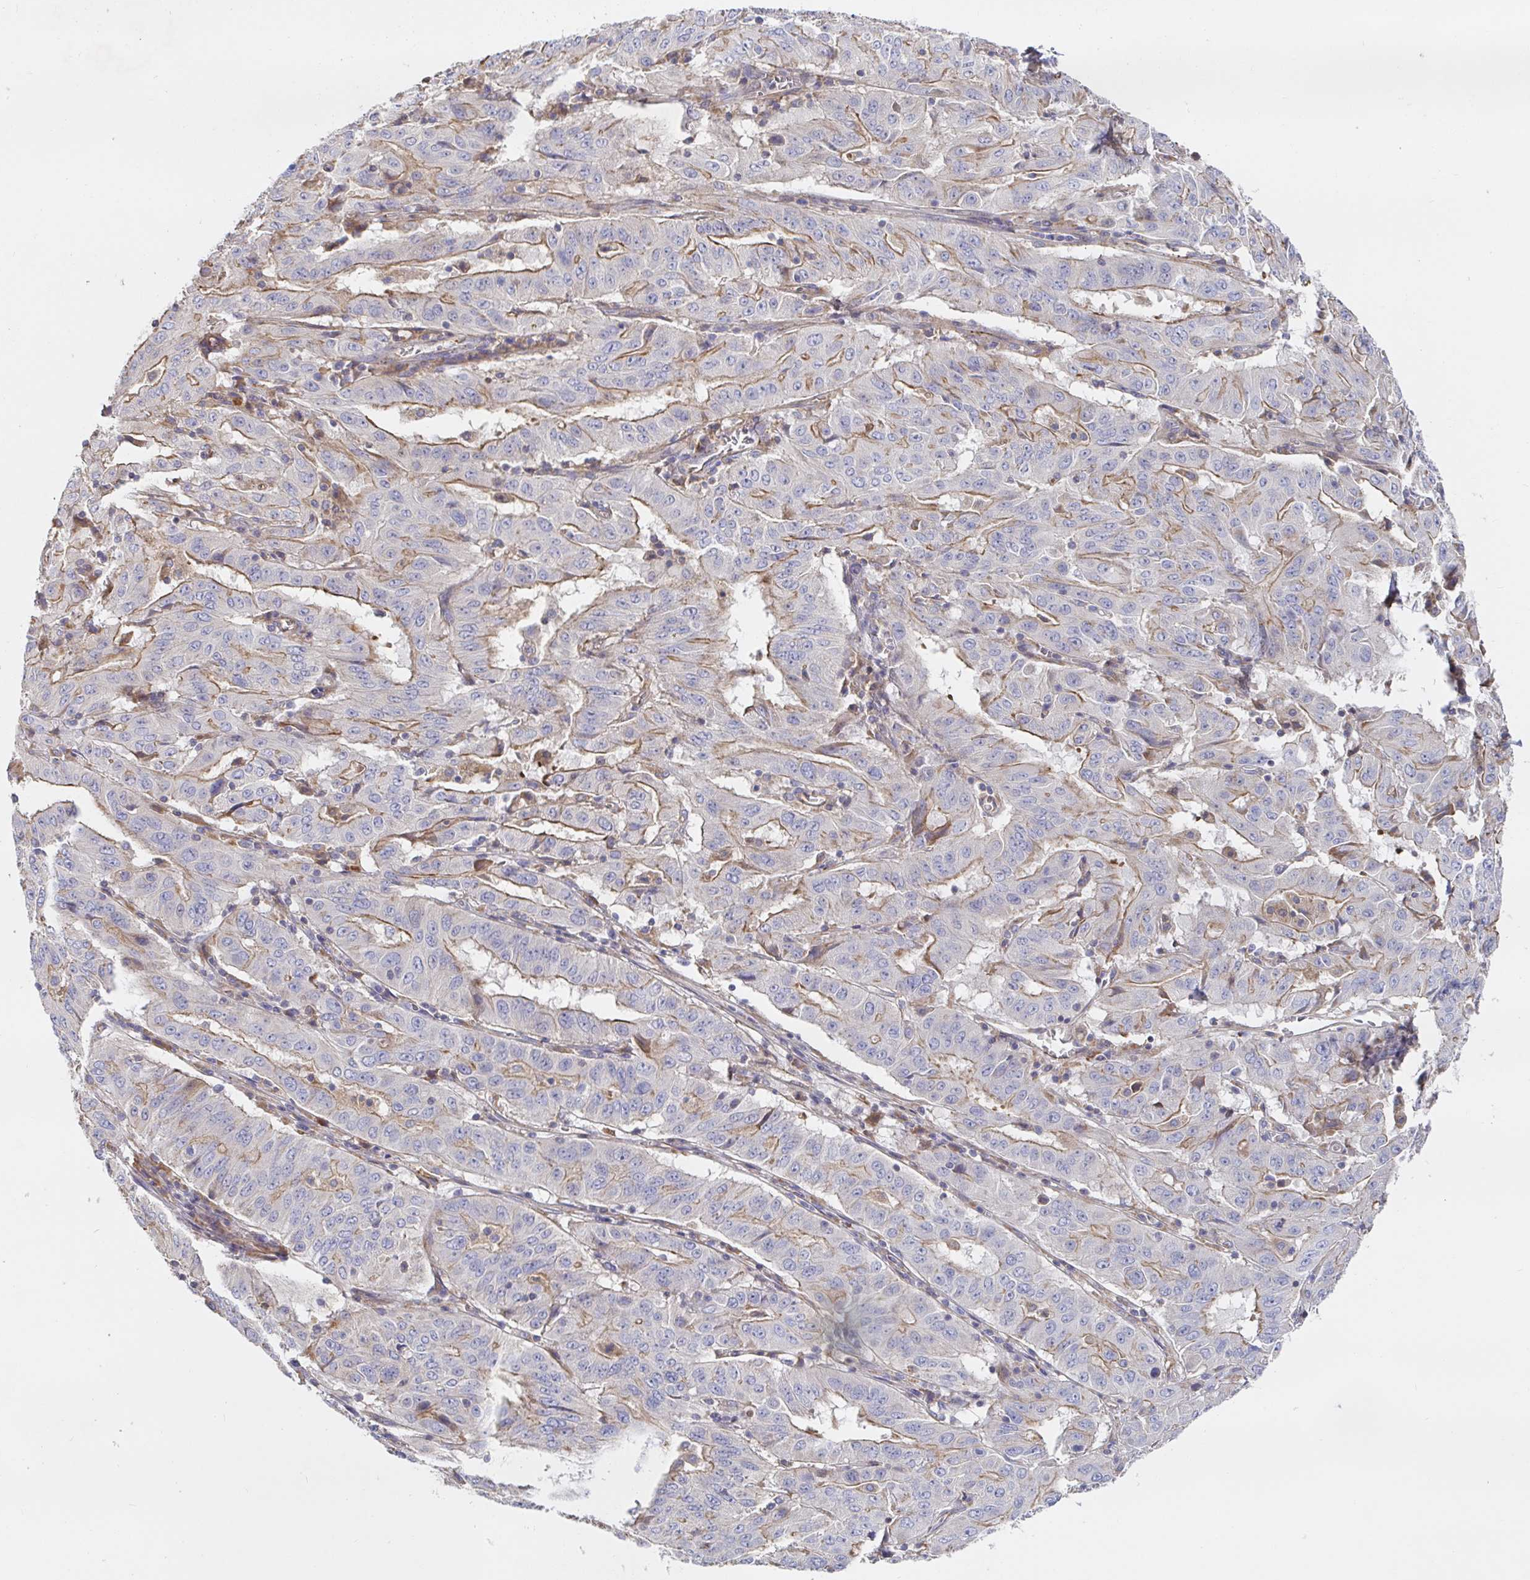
{"staining": {"intensity": "moderate", "quantity": ">75%", "location": "cytoplasmic/membranous"}, "tissue": "pancreatic cancer", "cell_type": "Tumor cells", "image_type": "cancer", "snomed": [{"axis": "morphology", "description": "Adenocarcinoma, NOS"}, {"axis": "topography", "description": "Pancreas"}], "caption": "The micrograph exhibits immunohistochemical staining of pancreatic cancer. There is moderate cytoplasmic/membranous expression is present in approximately >75% of tumor cells. The staining was performed using DAB, with brown indicating positive protein expression. Nuclei are stained blue with hematoxylin.", "gene": "IRAK2", "patient": {"sex": "male", "age": 63}}